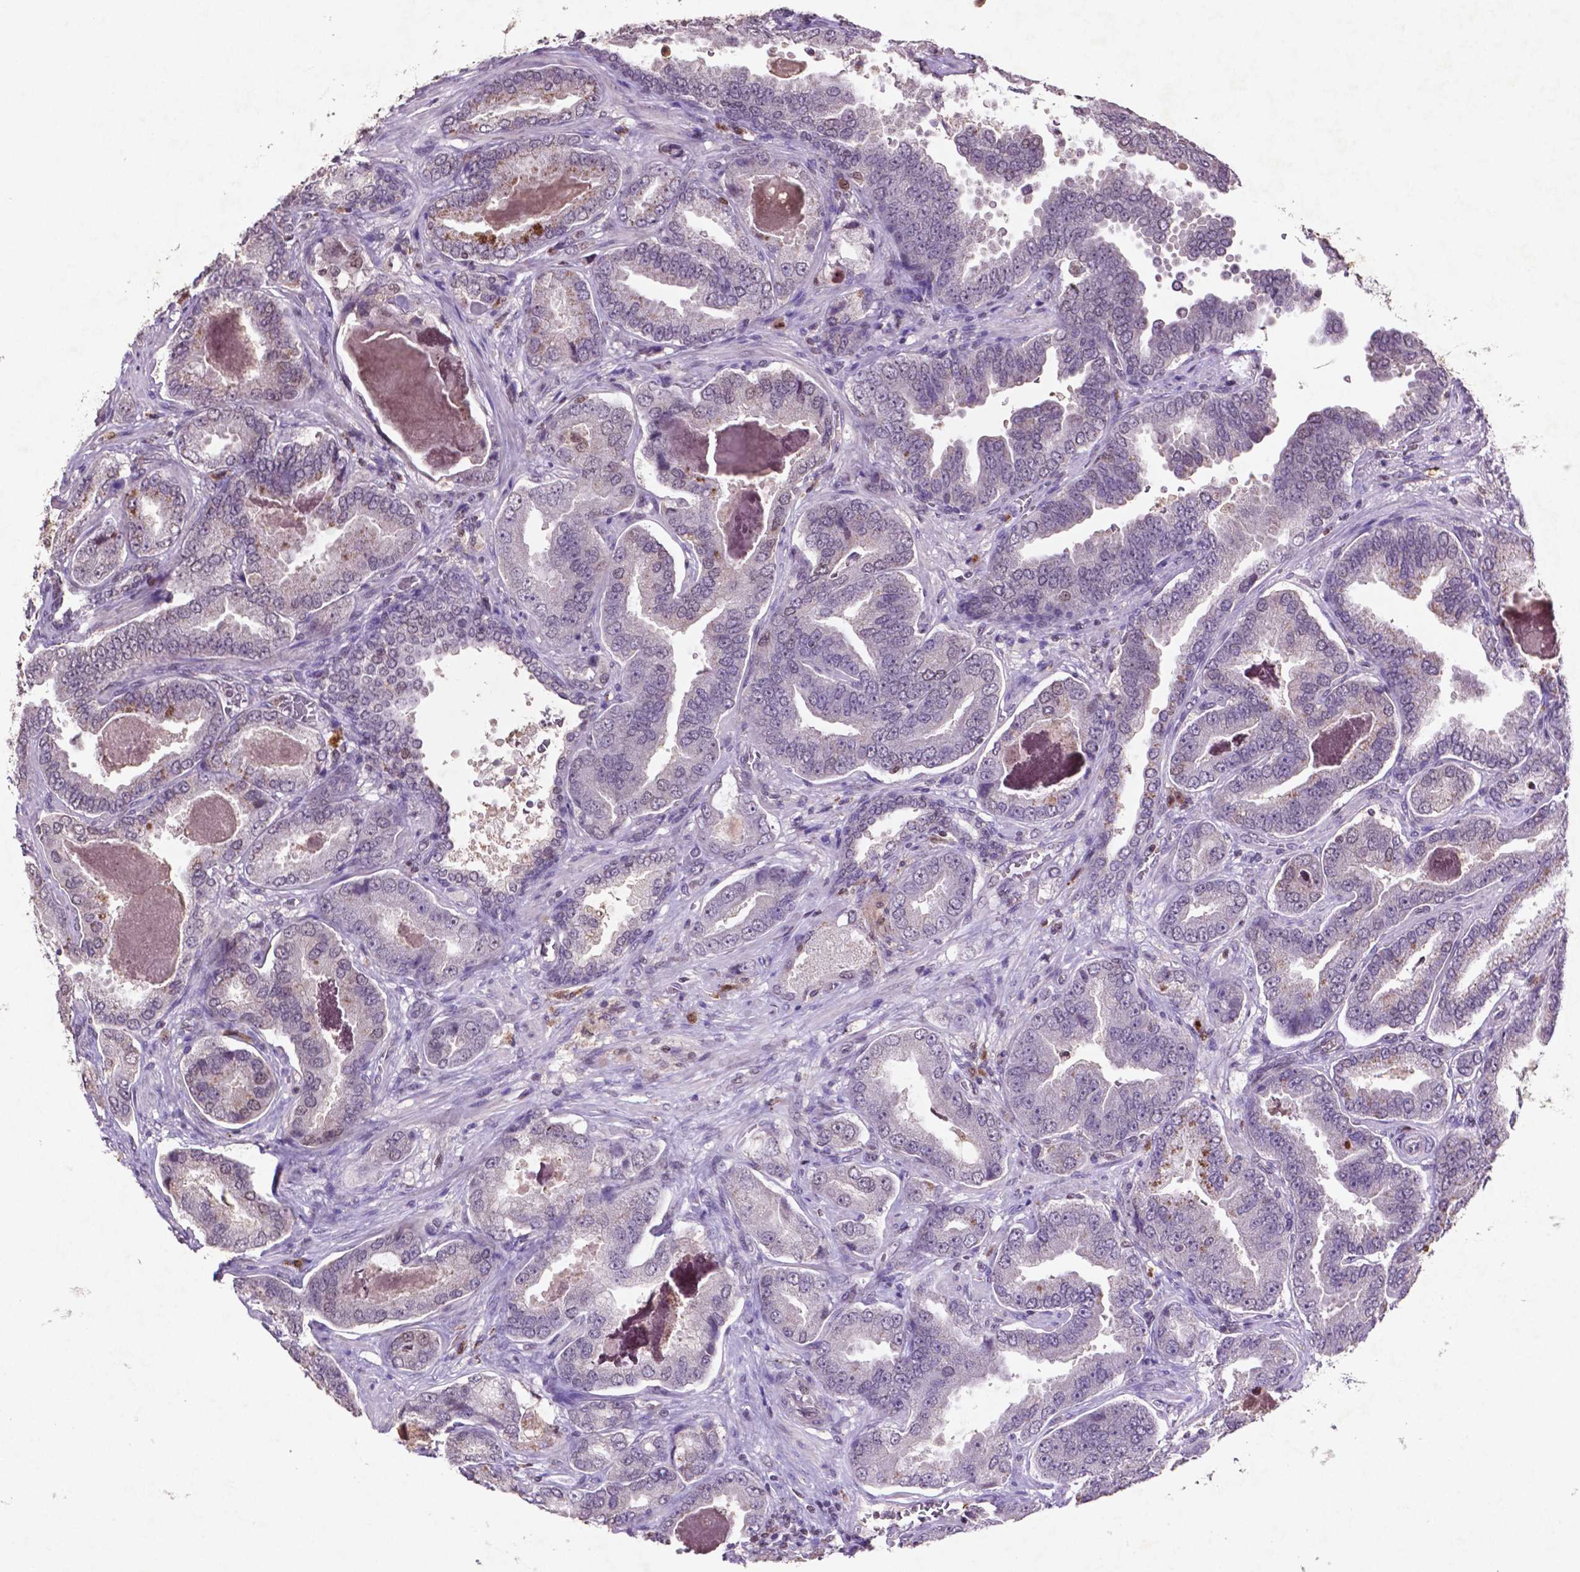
{"staining": {"intensity": "negative", "quantity": "none", "location": "none"}, "tissue": "prostate cancer", "cell_type": "Tumor cells", "image_type": "cancer", "snomed": [{"axis": "morphology", "description": "Adenocarcinoma, NOS"}, {"axis": "topography", "description": "Prostate"}], "caption": "Immunohistochemical staining of human prostate adenocarcinoma reveals no significant expression in tumor cells.", "gene": "GLRX", "patient": {"sex": "male", "age": 64}}